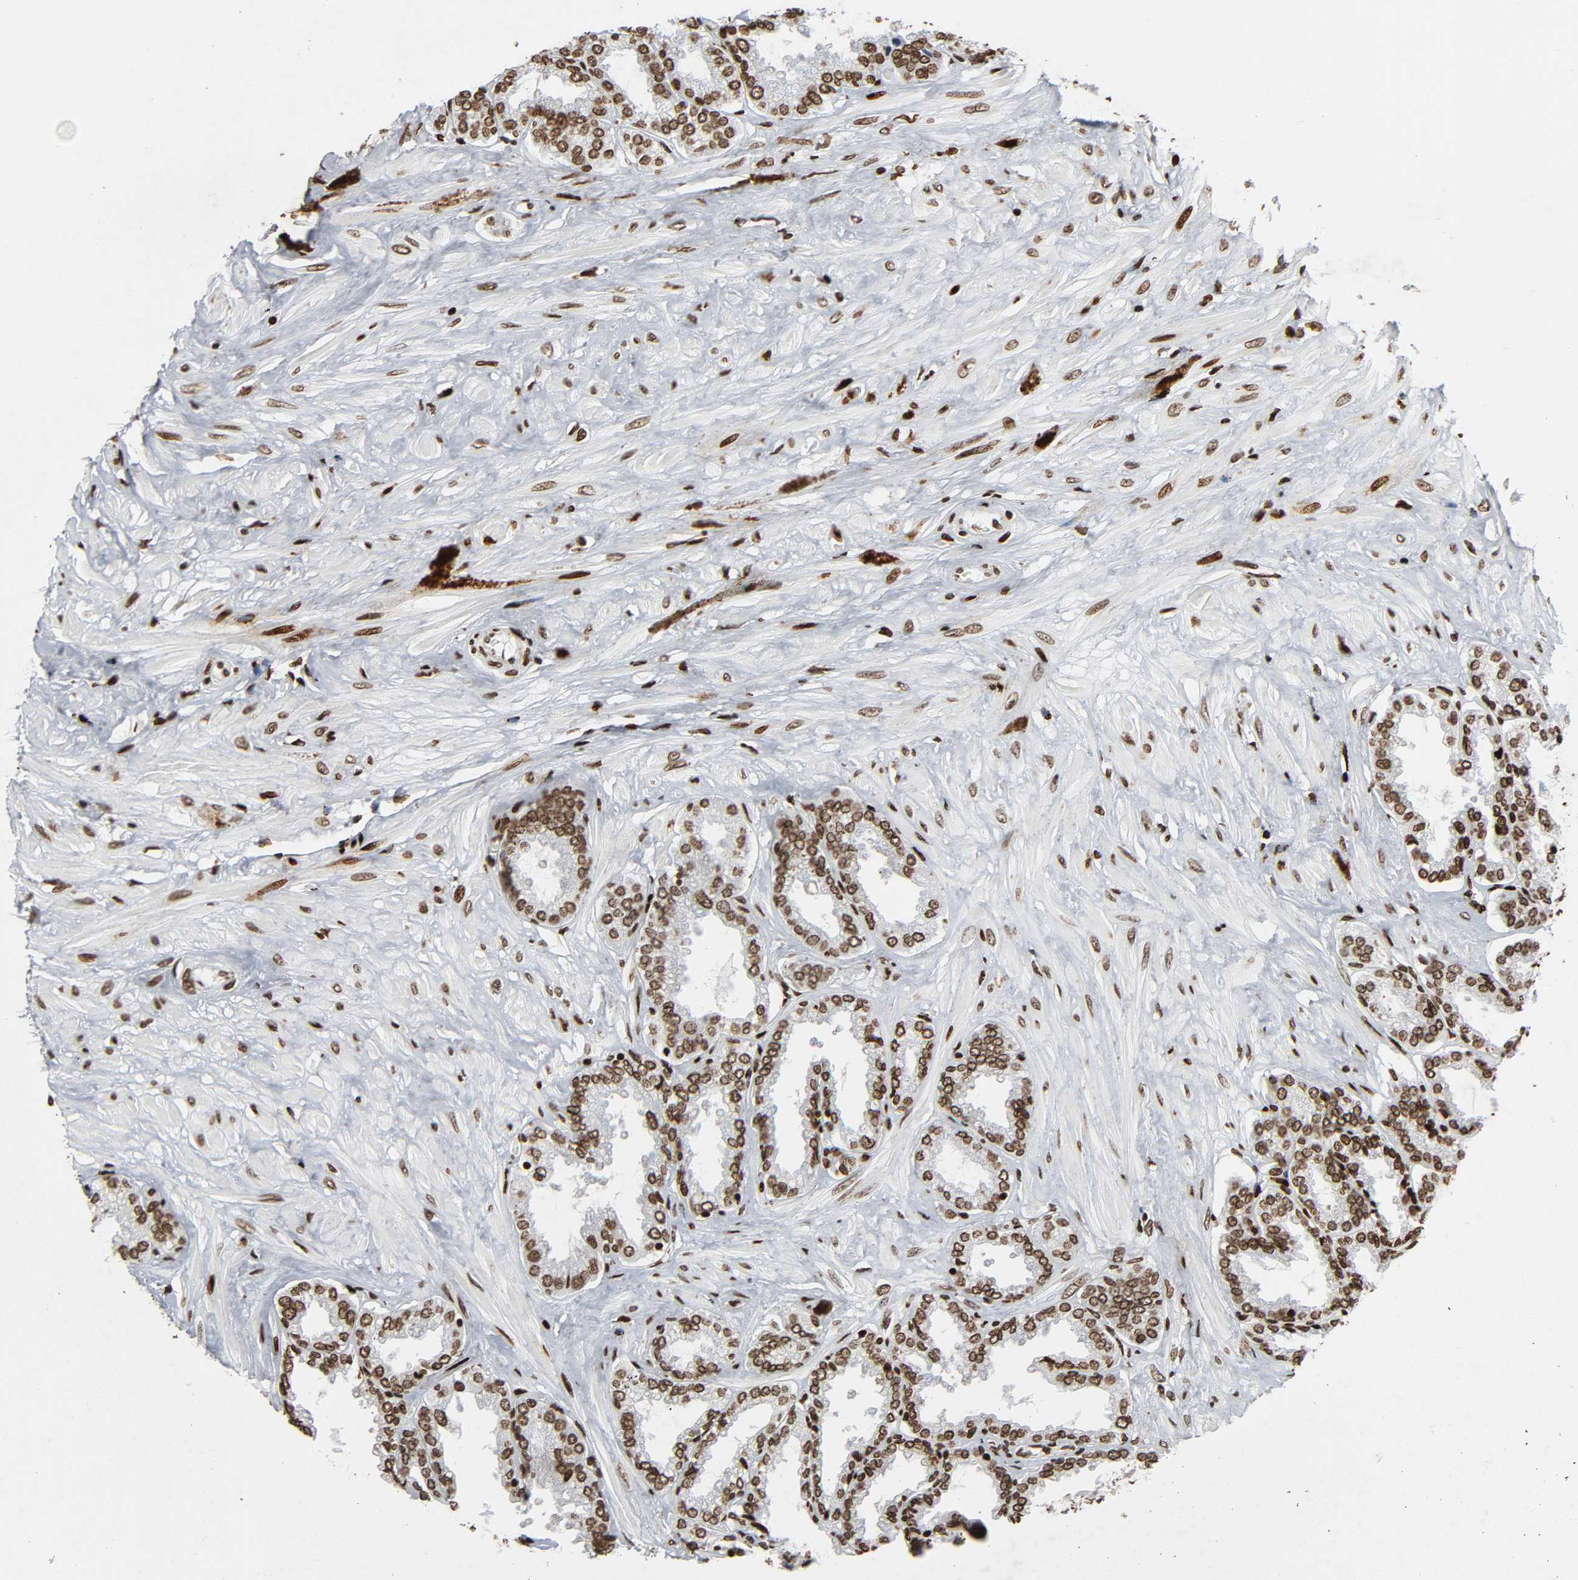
{"staining": {"intensity": "moderate", "quantity": ">75%", "location": "nuclear"}, "tissue": "seminal vesicle", "cell_type": "Glandular cells", "image_type": "normal", "snomed": [{"axis": "morphology", "description": "Normal tissue, NOS"}, {"axis": "topography", "description": "Seminal veicle"}], "caption": "Immunohistochemistry (IHC) (DAB (3,3'-diaminobenzidine)) staining of unremarkable seminal vesicle displays moderate nuclear protein staining in about >75% of glandular cells. Immunohistochemistry stains the protein of interest in brown and the nuclei are stained blue.", "gene": "RXRA", "patient": {"sex": "male", "age": 46}}